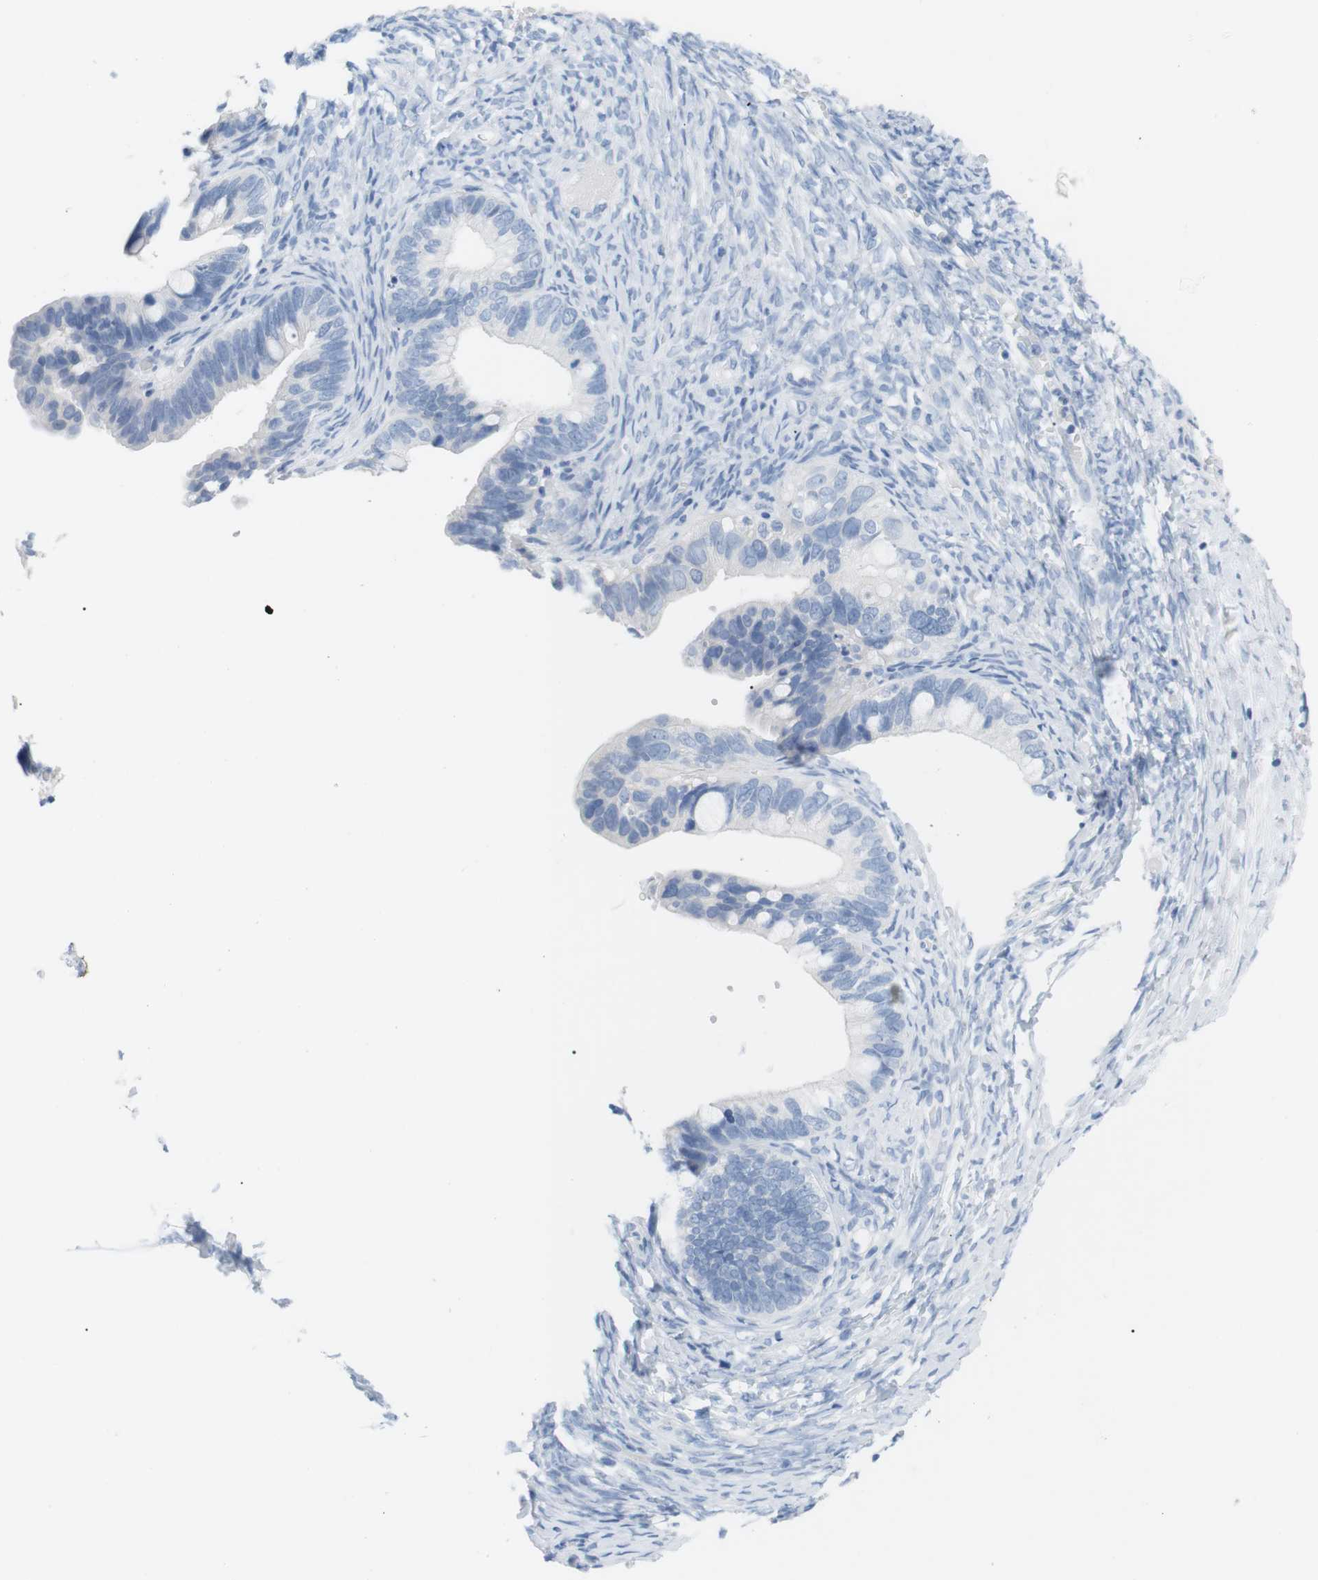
{"staining": {"intensity": "negative", "quantity": "none", "location": "none"}, "tissue": "ovarian cancer", "cell_type": "Tumor cells", "image_type": "cancer", "snomed": [{"axis": "morphology", "description": "Cystadenocarcinoma, serous, NOS"}, {"axis": "topography", "description": "Ovary"}], "caption": "IHC micrograph of neoplastic tissue: ovarian cancer stained with DAB (3,3'-diaminobenzidine) exhibits no significant protein expression in tumor cells.", "gene": "HBG2", "patient": {"sex": "female", "age": 56}}